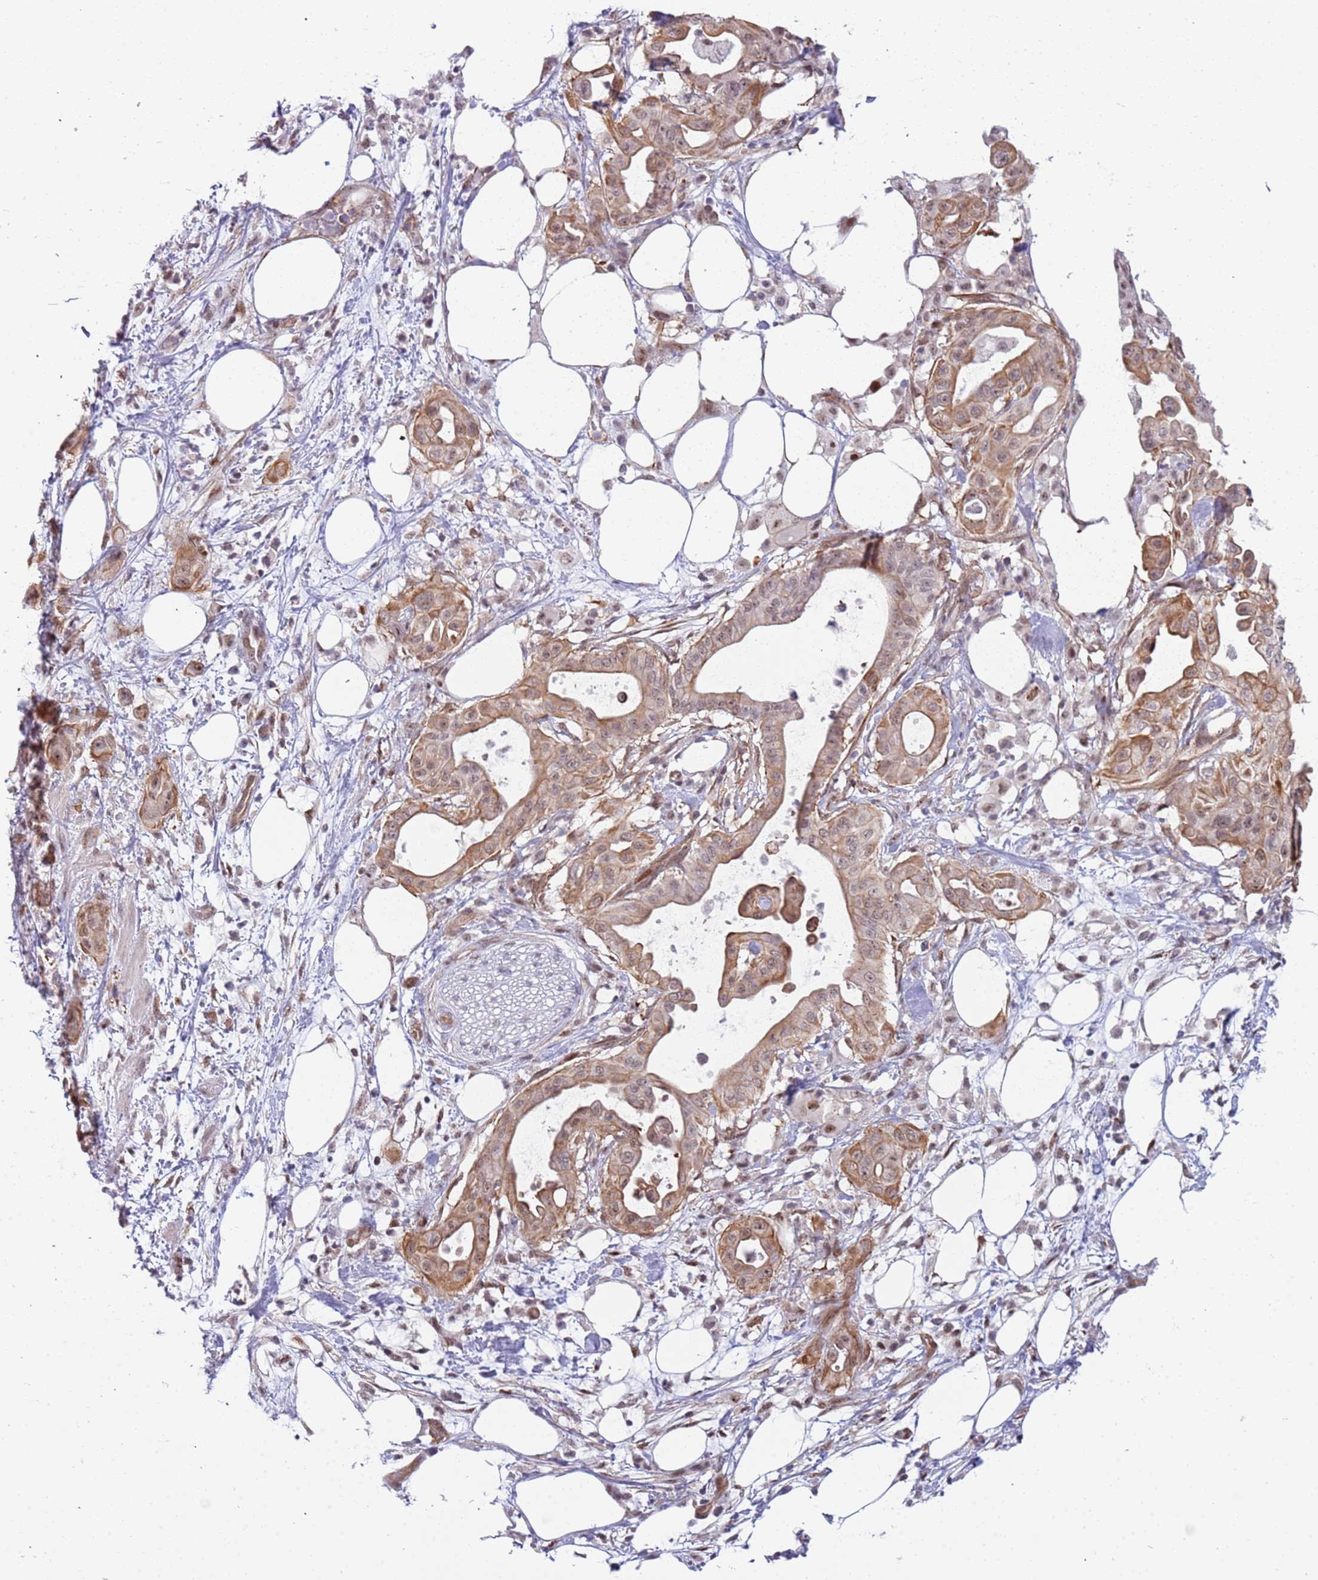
{"staining": {"intensity": "moderate", "quantity": ">75%", "location": "cytoplasmic/membranous,nuclear"}, "tissue": "pancreatic cancer", "cell_type": "Tumor cells", "image_type": "cancer", "snomed": [{"axis": "morphology", "description": "Adenocarcinoma, NOS"}, {"axis": "topography", "description": "Pancreas"}], "caption": "Pancreatic adenocarcinoma was stained to show a protein in brown. There is medium levels of moderate cytoplasmic/membranous and nuclear expression in about >75% of tumor cells. Immunohistochemistry stains the protein of interest in brown and the nuclei are stained blue.", "gene": "LRMDA", "patient": {"sex": "male", "age": 68}}